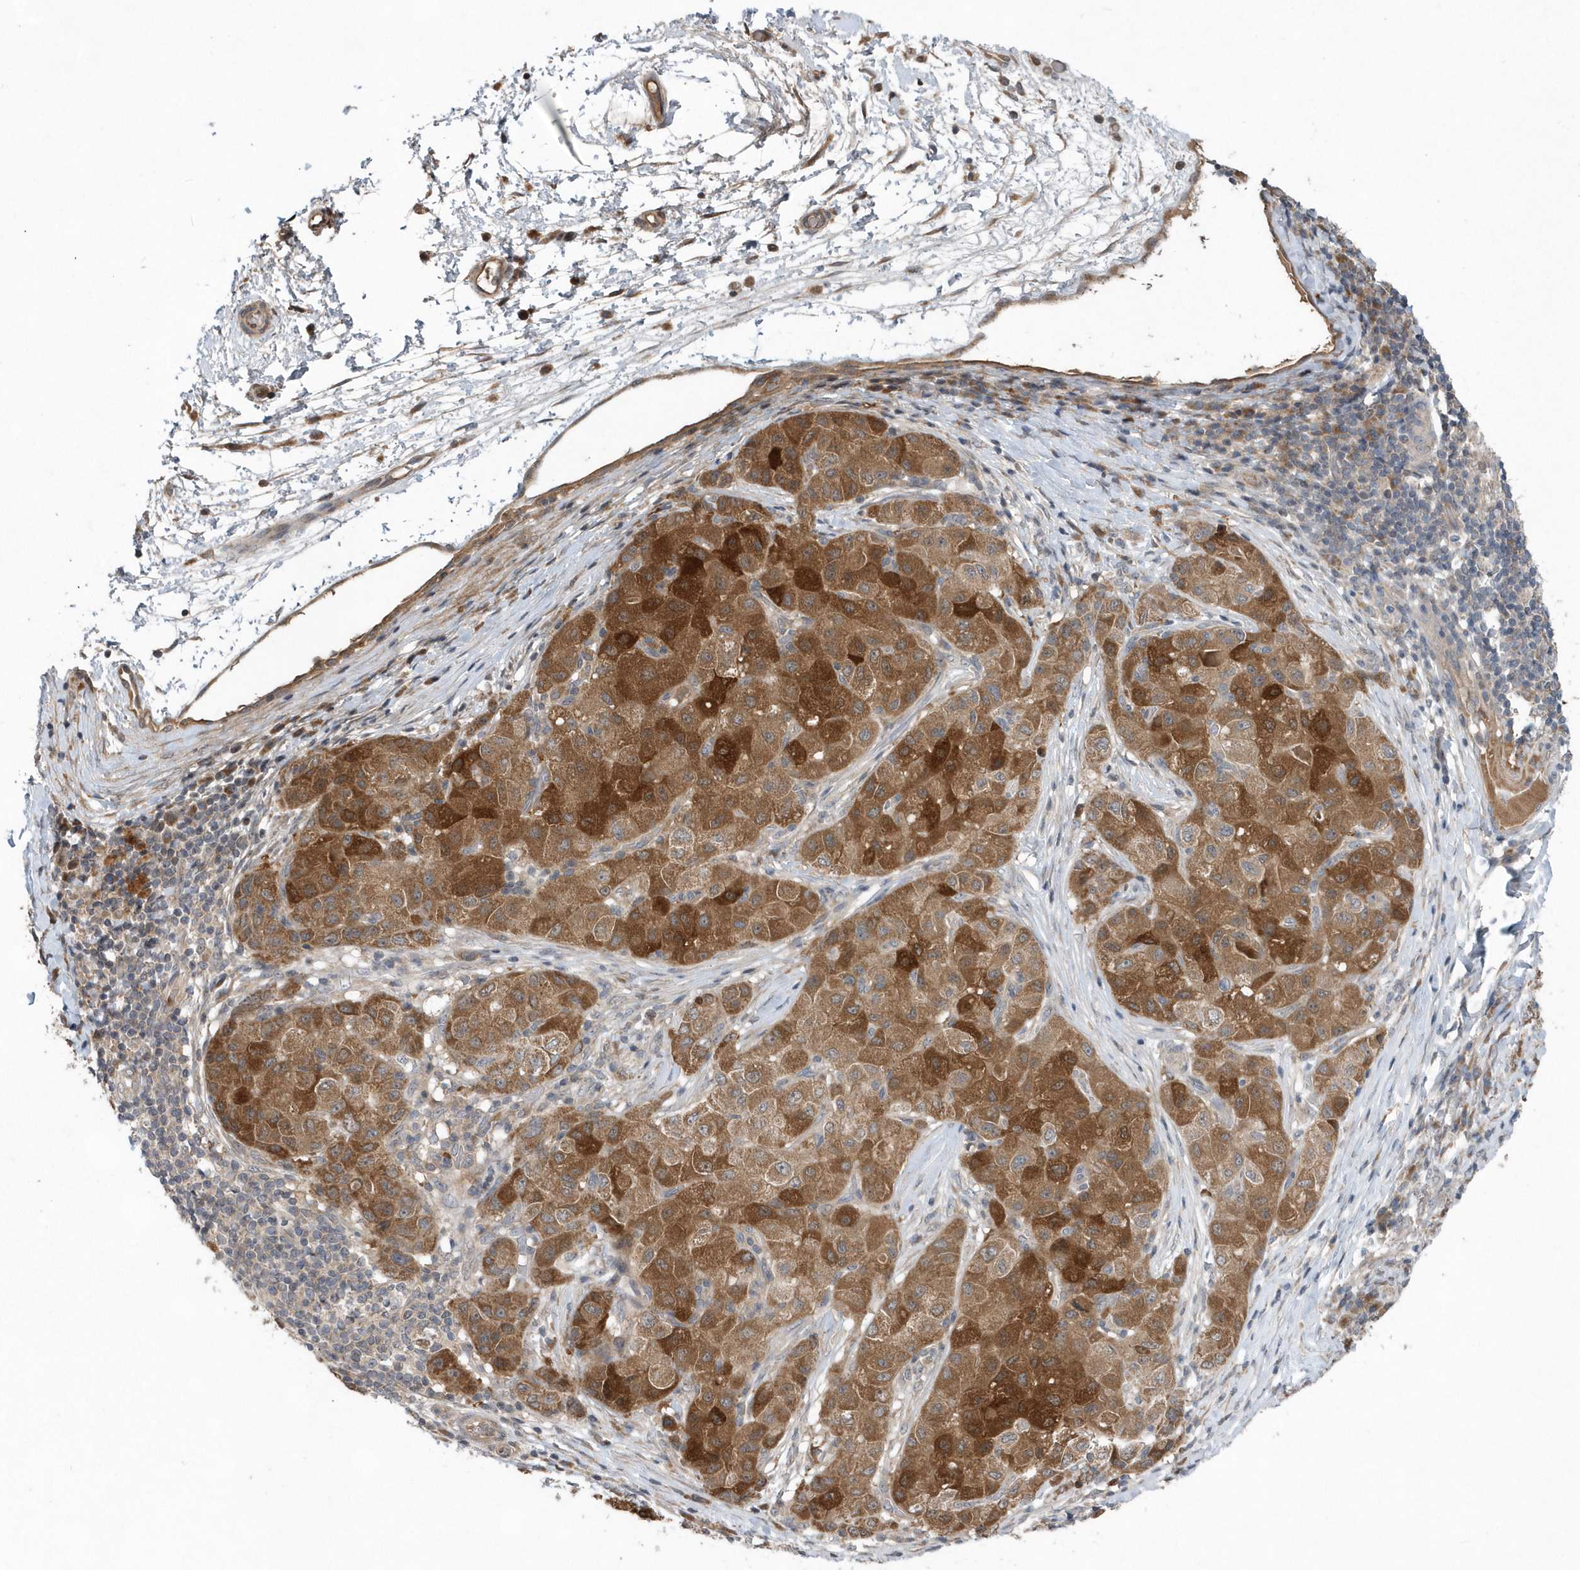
{"staining": {"intensity": "strong", "quantity": ">75%", "location": "cytoplasmic/membranous"}, "tissue": "liver cancer", "cell_type": "Tumor cells", "image_type": "cancer", "snomed": [{"axis": "morphology", "description": "Carcinoma, Hepatocellular, NOS"}, {"axis": "topography", "description": "Liver"}], "caption": "The micrograph exhibits staining of liver cancer (hepatocellular carcinoma), revealing strong cytoplasmic/membranous protein expression (brown color) within tumor cells. (IHC, brightfield microscopy, high magnification).", "gene": "HMGCS1", "patient": {"sex": "male", "age": 80}}